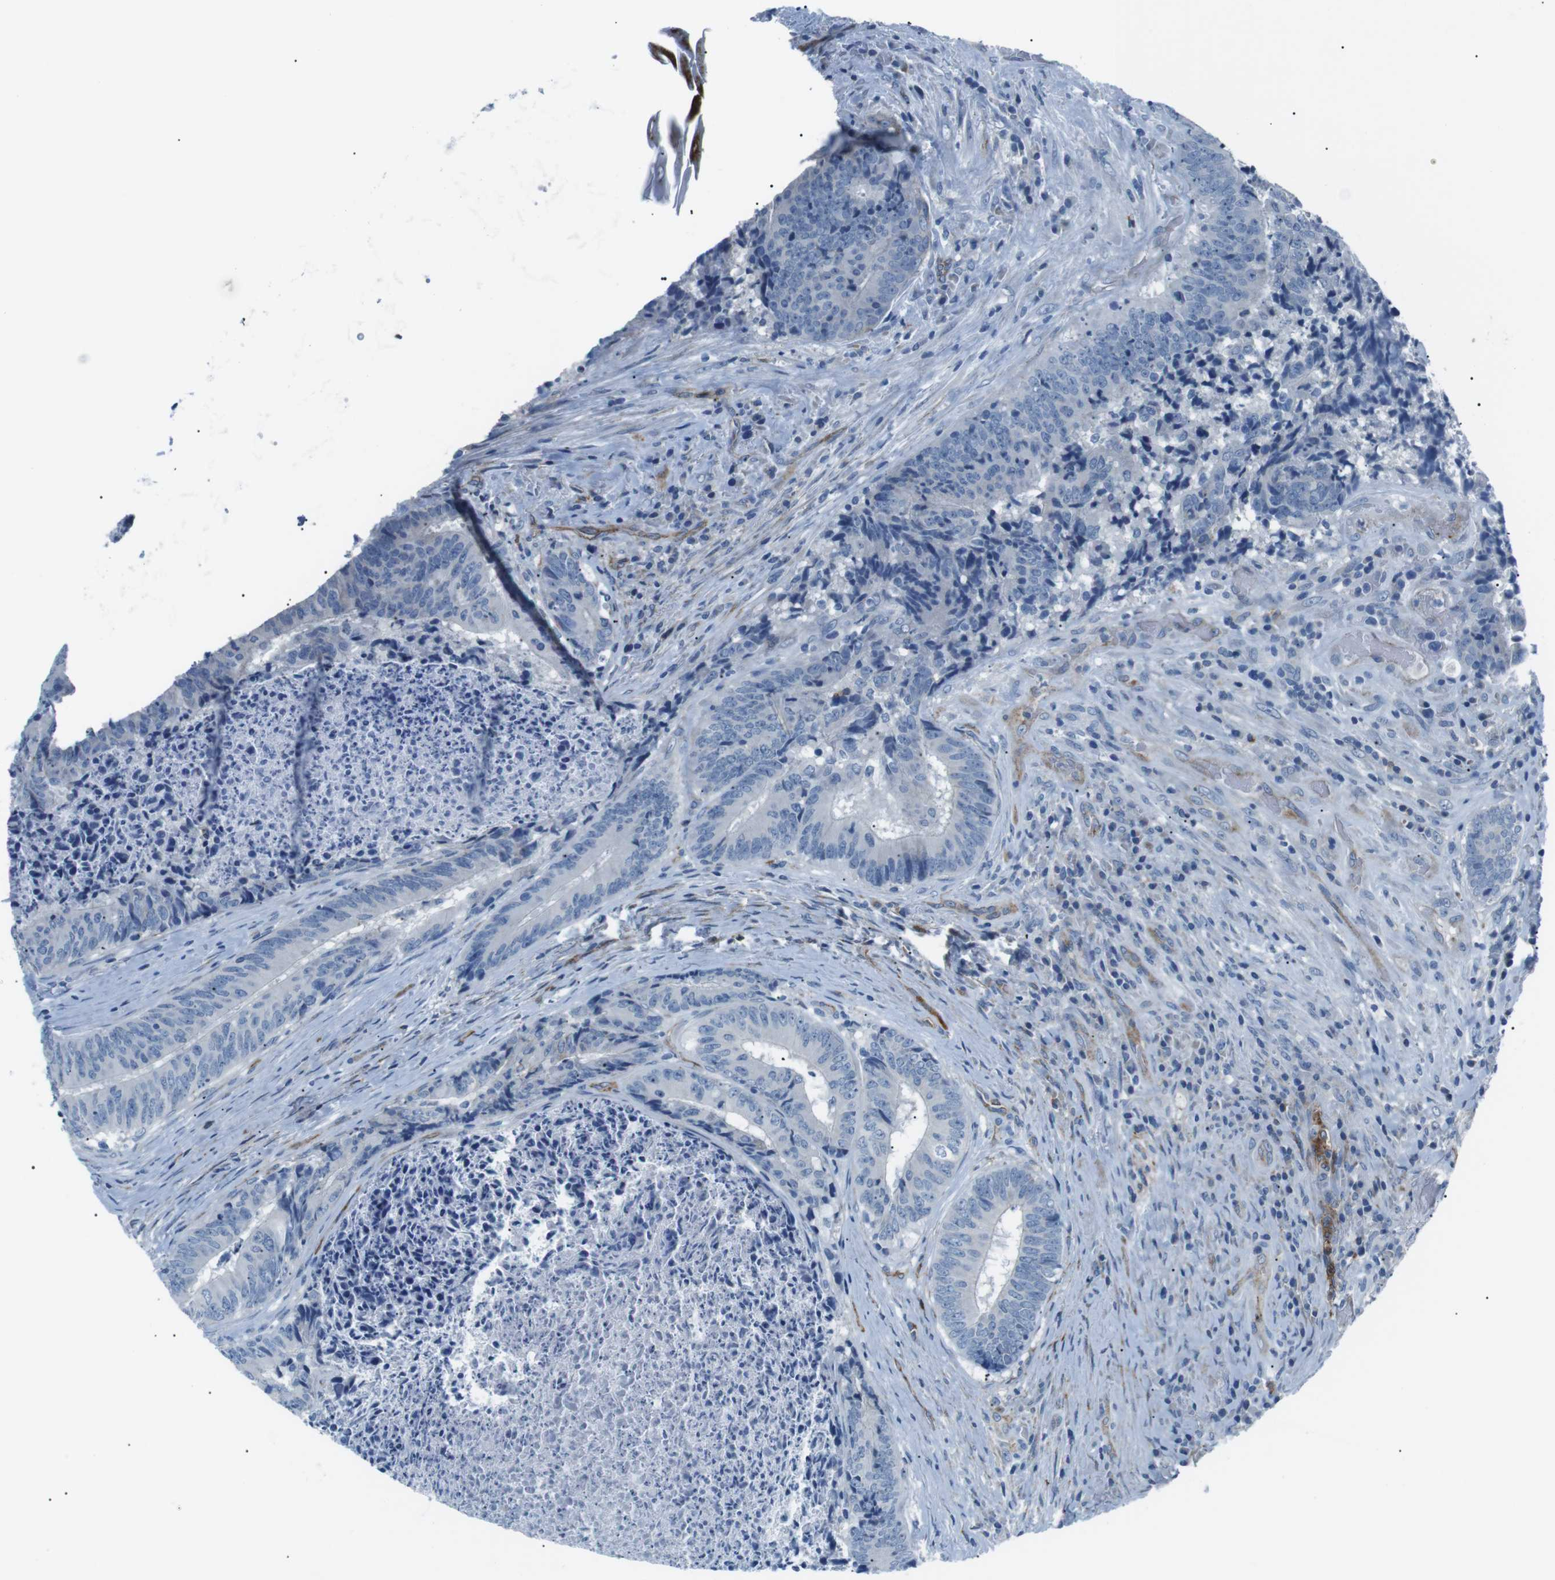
{"staining": {"intensity": "negative", "quantity": "none", "location": "none"}, "tissue": "colorectal cancer", "cell_type": "Tumor cells", "image_type": "cancer", "snomed": [{"axis": "morphology", "description": "Adenocarcinoma, NOS"}, {"axis": "topography", "description": "Rectum"}], "caption": "Histopathology image shows no significant protein positivity in tumor cells of colorectal adenocarcinoma.", "gene": "CSF2RA", "patient": {"sex": "male", "age": 72}}